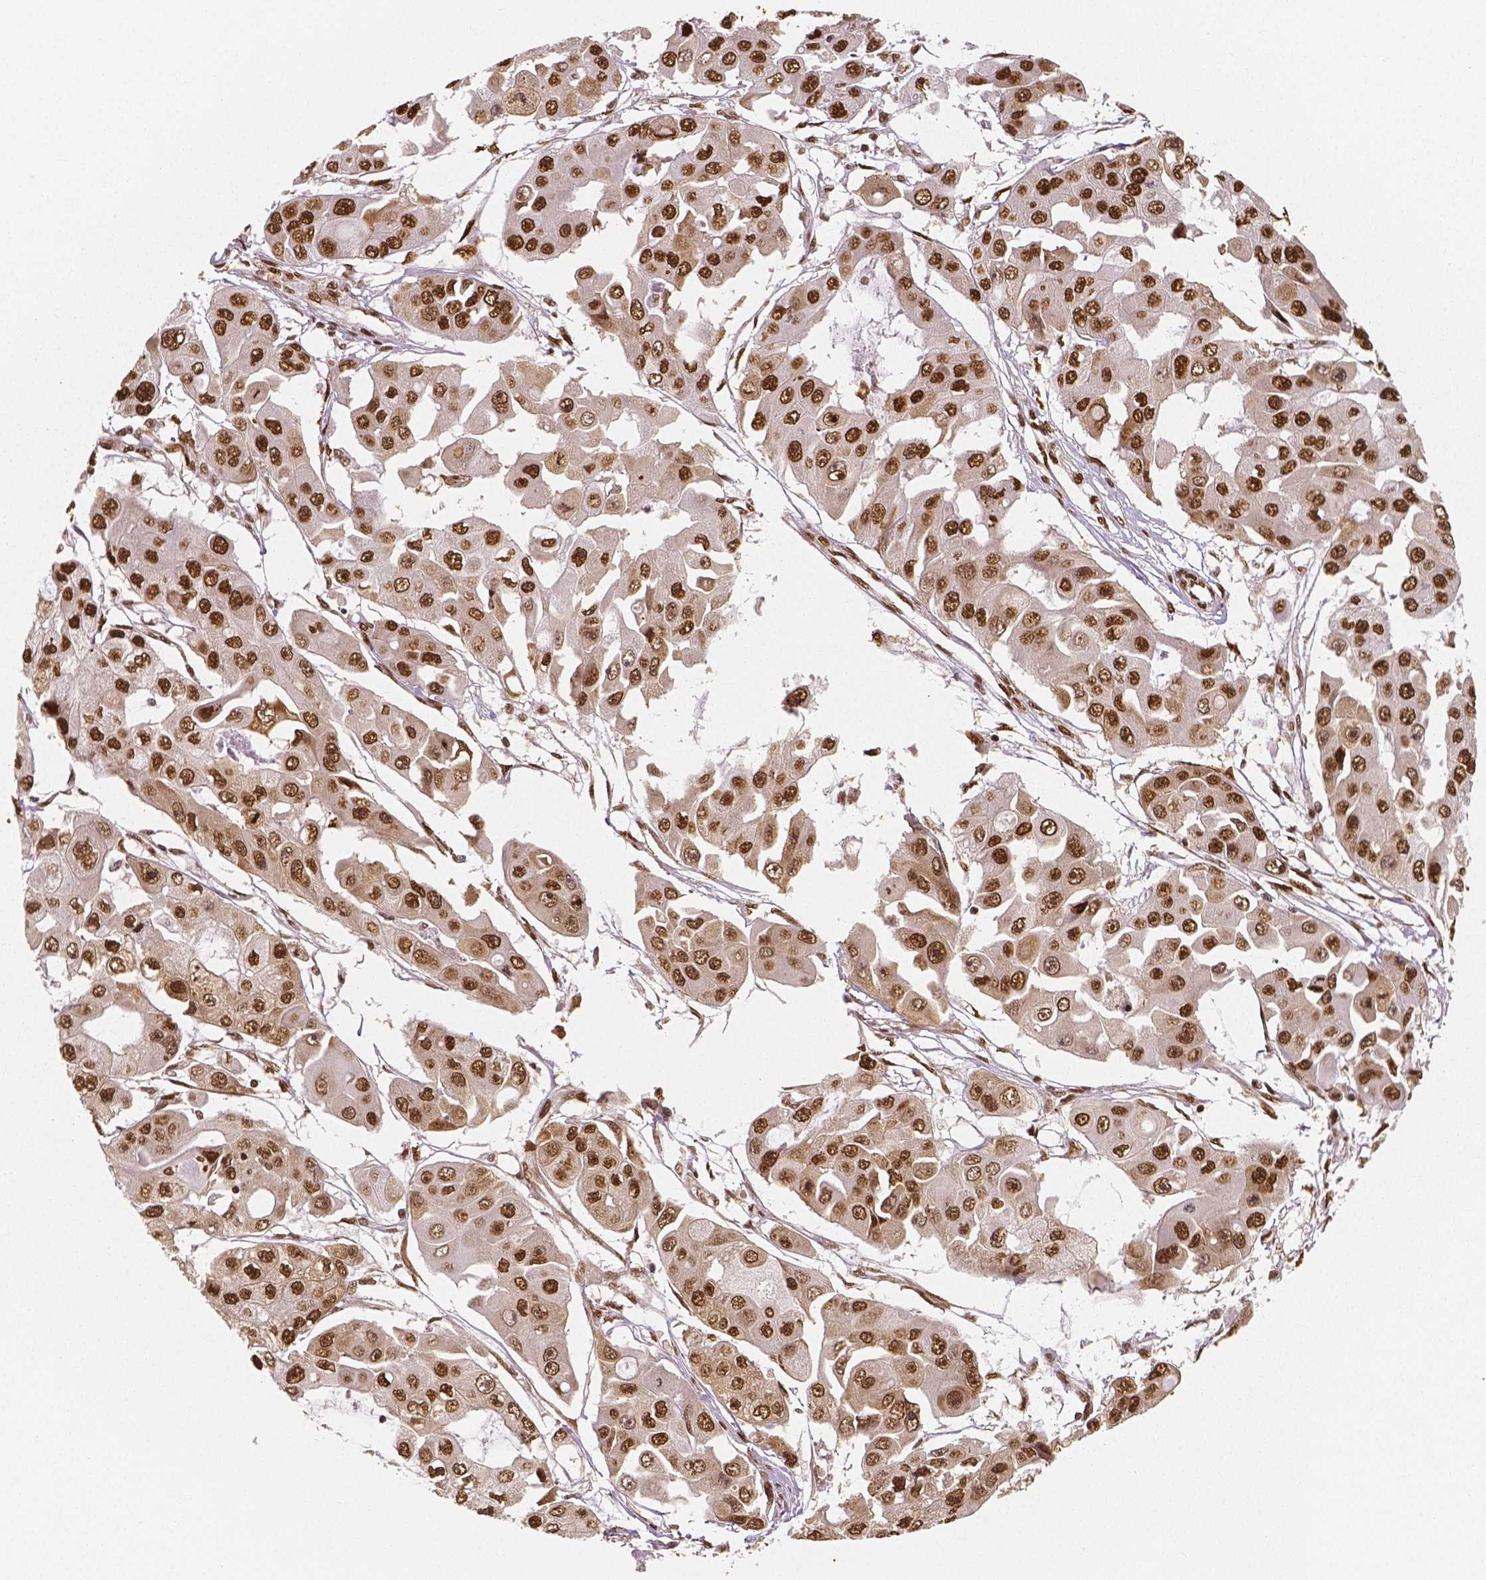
{"staining": {"intensity": "strong", "quantity": ">75%", "location": "nuclear"}, "tissue": "ovarian cancer", "cell_type": "Tumor cells", "image_type": "cancer", "snomed": [{"axis": "morphology", "description": "Cystadenocarcinoma, serous, NOS"}, {"axis": "topography", "description": "Ovary"}], "caption": "Brown immunohistochemical staining in human ovarian cancer demonstrates strong nuclear expression in about >75% of tumor cells.", "gene": "NUCKS1", "patient": {"sex": "female", "age": 56}}